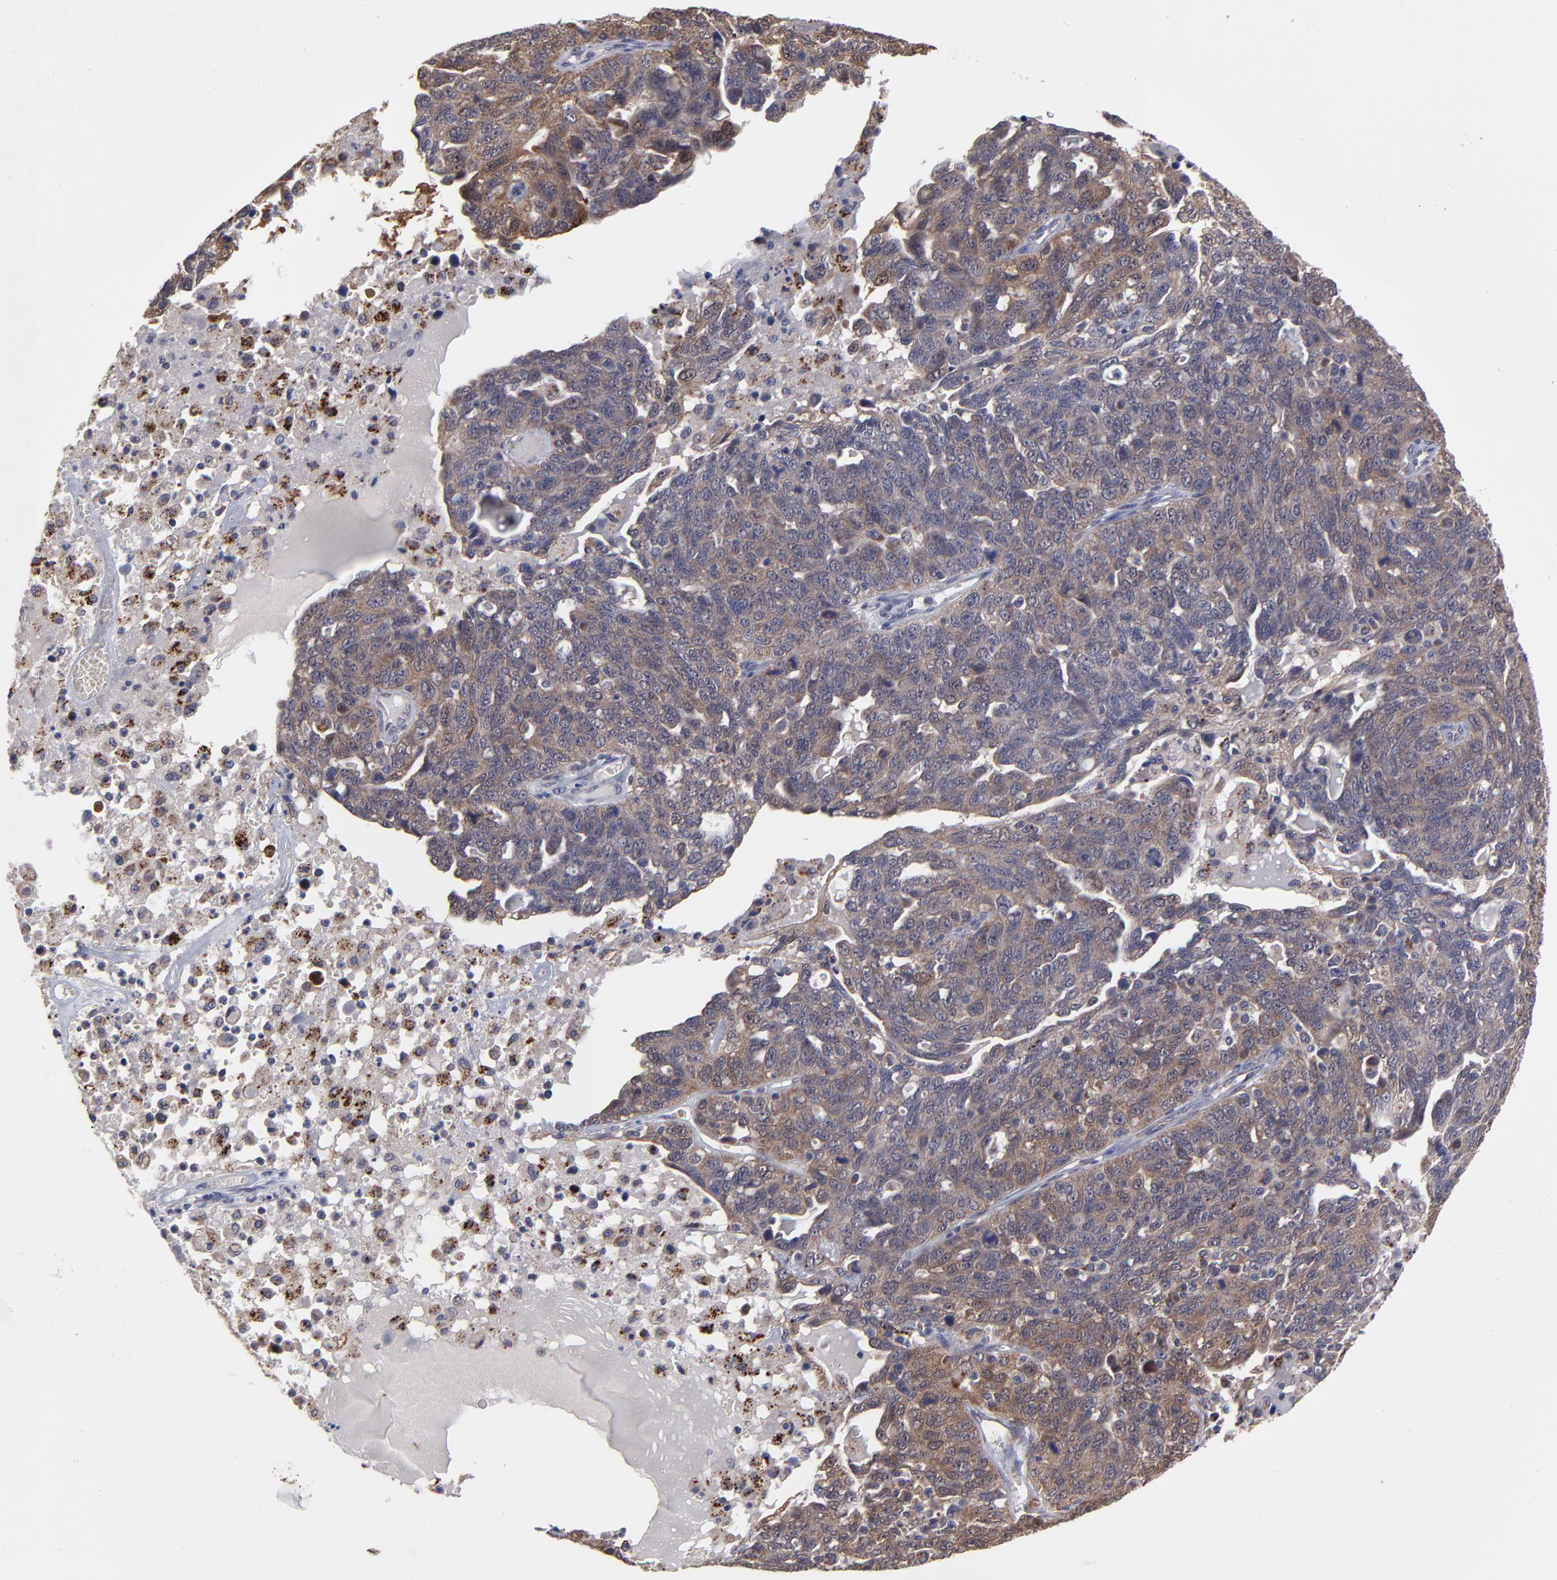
{"staining": {"intensity": "strong", "quantity": ">75%", "location": "cytoplasmic/membranous"}, "tissue": "ovarian cancer", "cell_type": "Tumor cells", "image_type": "cancer", "snomed": [{"axis": "morphology", "description": "Cystadenocarcinoma, serous, NOS"}, {"axis": "topography", "description": "Ovary"}], "caption": "An immunohistochemistry (IHC) histopathology image of neoplastic tissue is shown. Protein staining in brown shows strong cytoplasmic/membranous positivity in ovarian cancer (serous cystadenocarcinoma) within tumor cells.", "gene": "UBE2H", "patient": {"sex": "female", "age": 71}}